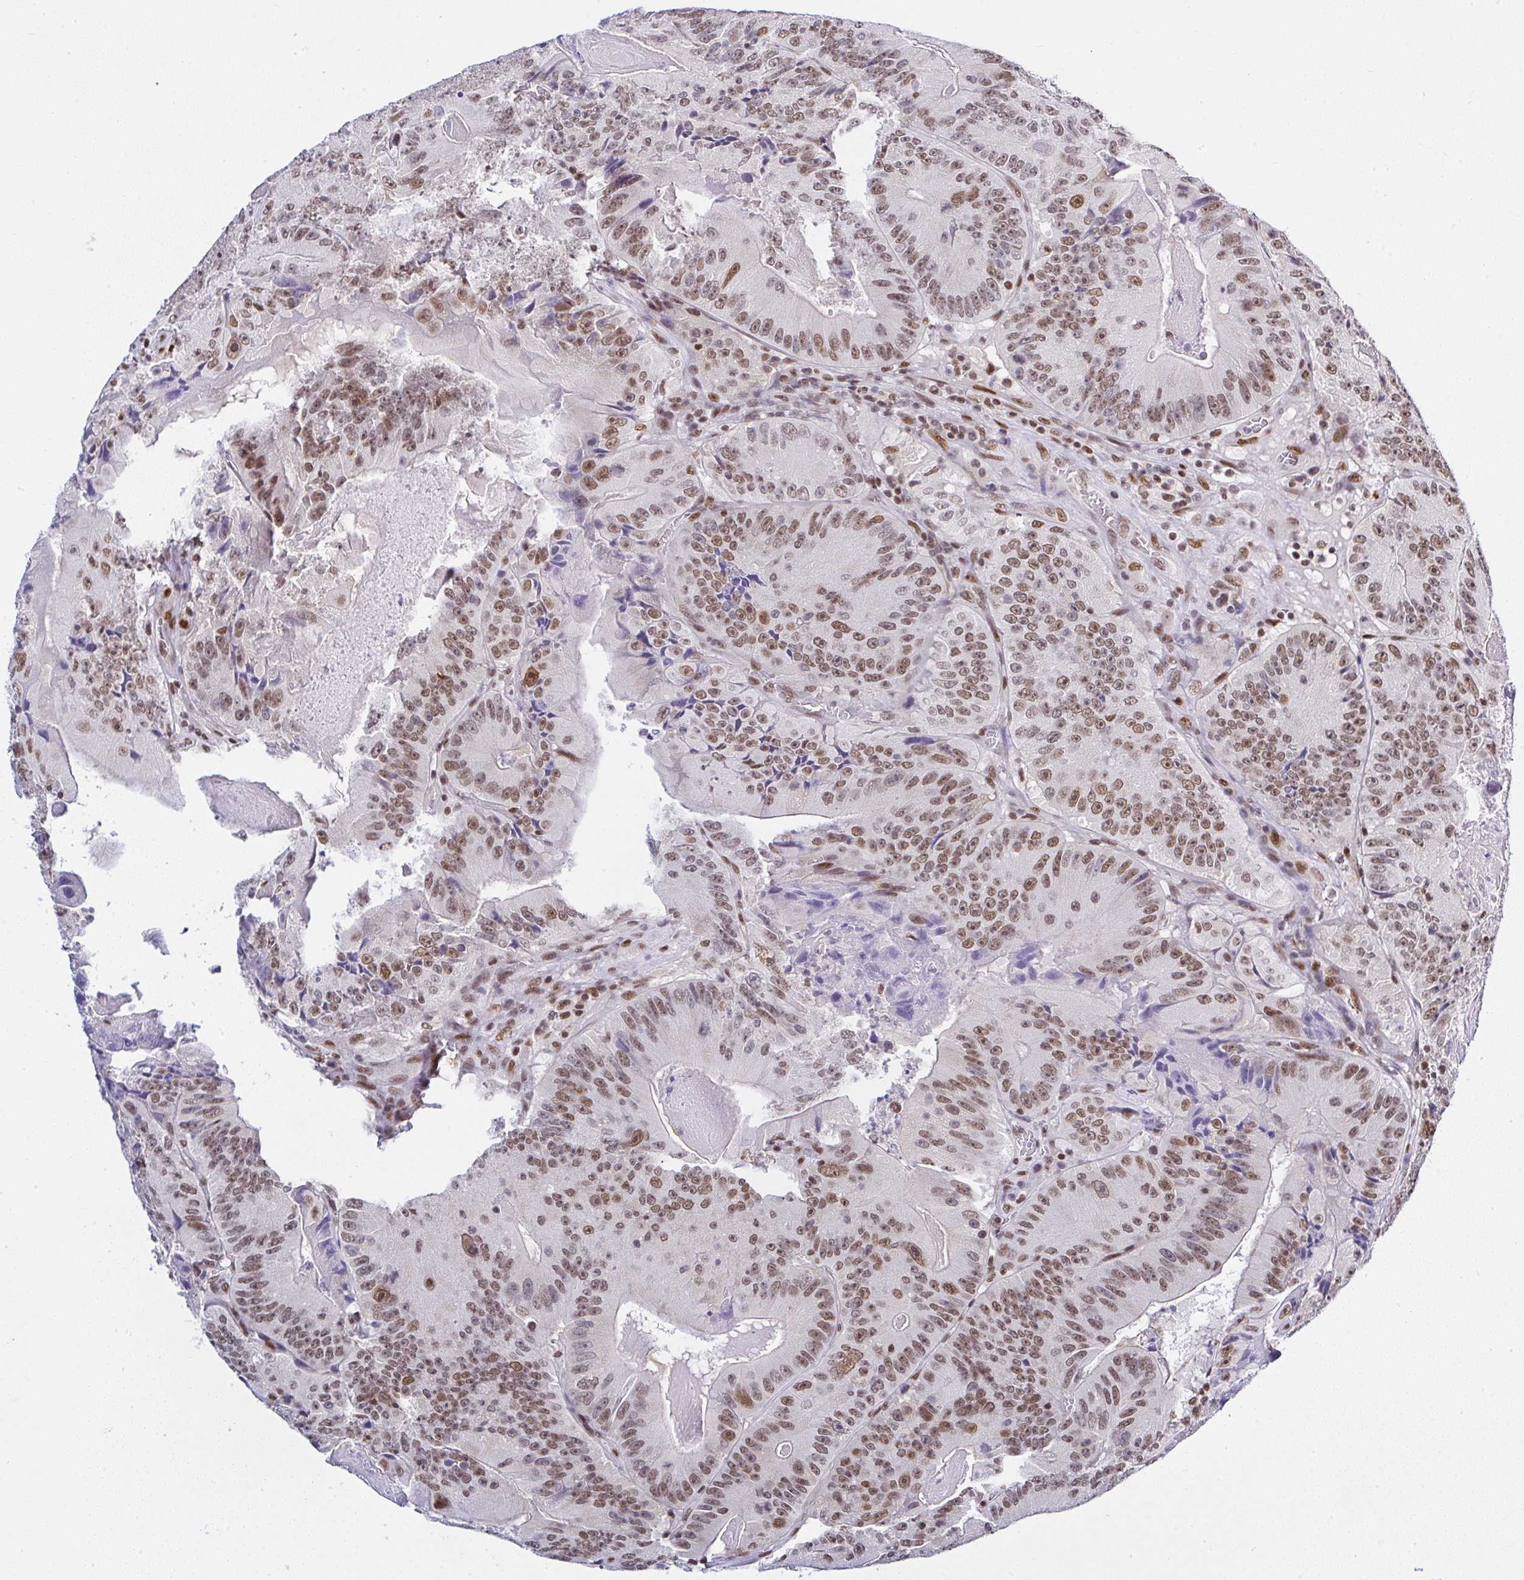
{"staining": {"intensity": "moderate", "quantity": ">75%", "location": "nuclear"}, "tissue": "colorectal cancer", "cell_type": "Tumor cells", "image_type": "cancer", "snomed": [{"axis": "morphology", "description": "Adenocarcinoma, NOS"}, {"axis": "topography", "description": "Colon"}], "caption": "A high-resolution photomicrograph shows IHC staining of colorectal cancer, which demonstrates moderate nuclear expression in about >75% of tumor cells.", "gene": "DR1", "patient": {"sex": "female", "age": 86}}